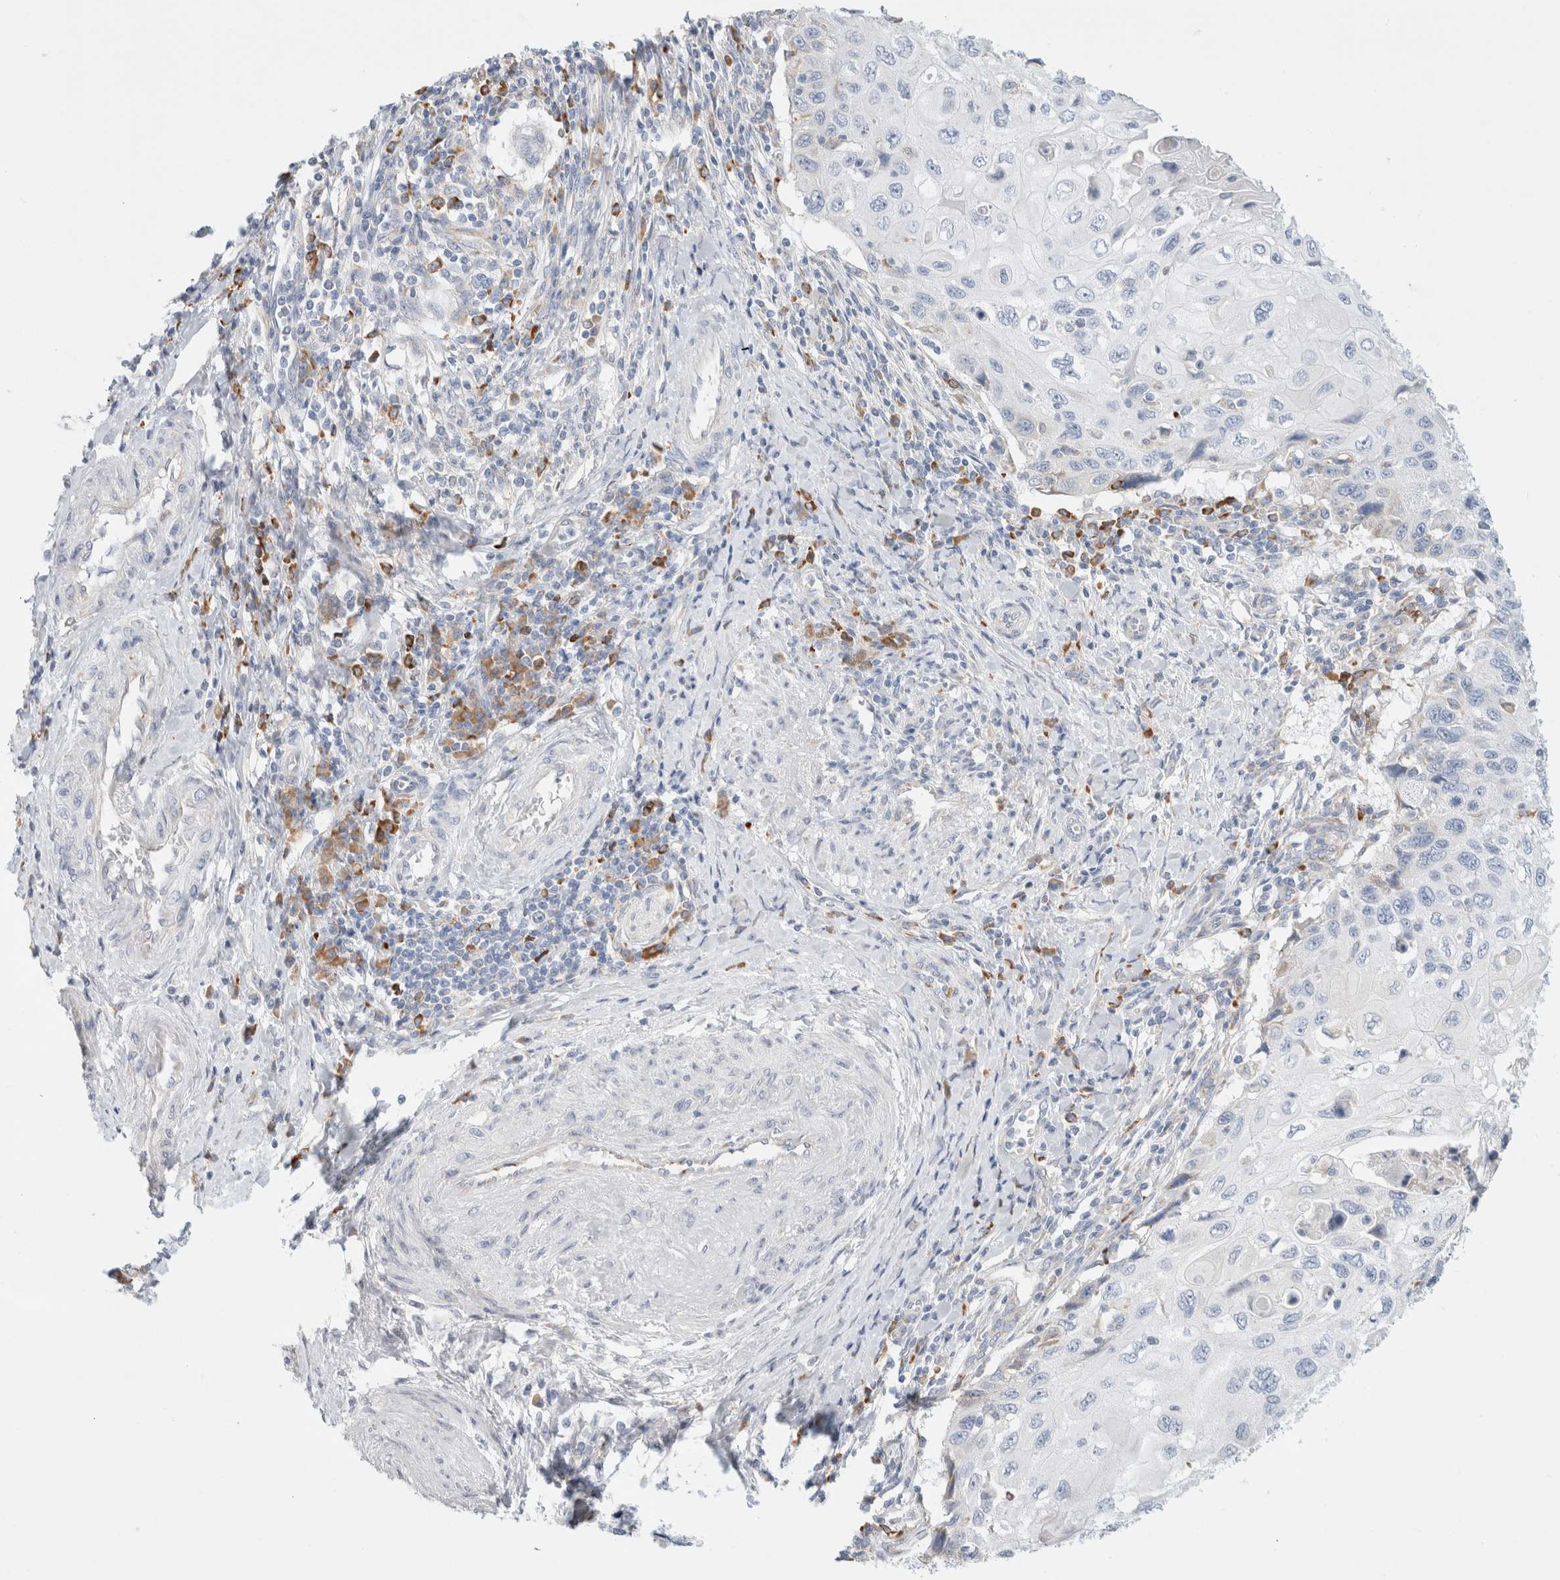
{"staining": {"intensity": "negative", "quantity": "none", "location": "none"}, "tissue": "cervical cancer", "cell_type": "Tumor cells", "image_type": "cancer", "snomed": [{"axis": "morphology", "description": "Squamous cell carcinoma, NOS"}, {"axis": "topography", "description": "Cervix"}], "caption": "Immunohistochemistry (IHC) of human cervical cancer demonstrates no expression in tumor cells.", "gene": "CSK", "patient": {"sex": "female", "age": 70}}